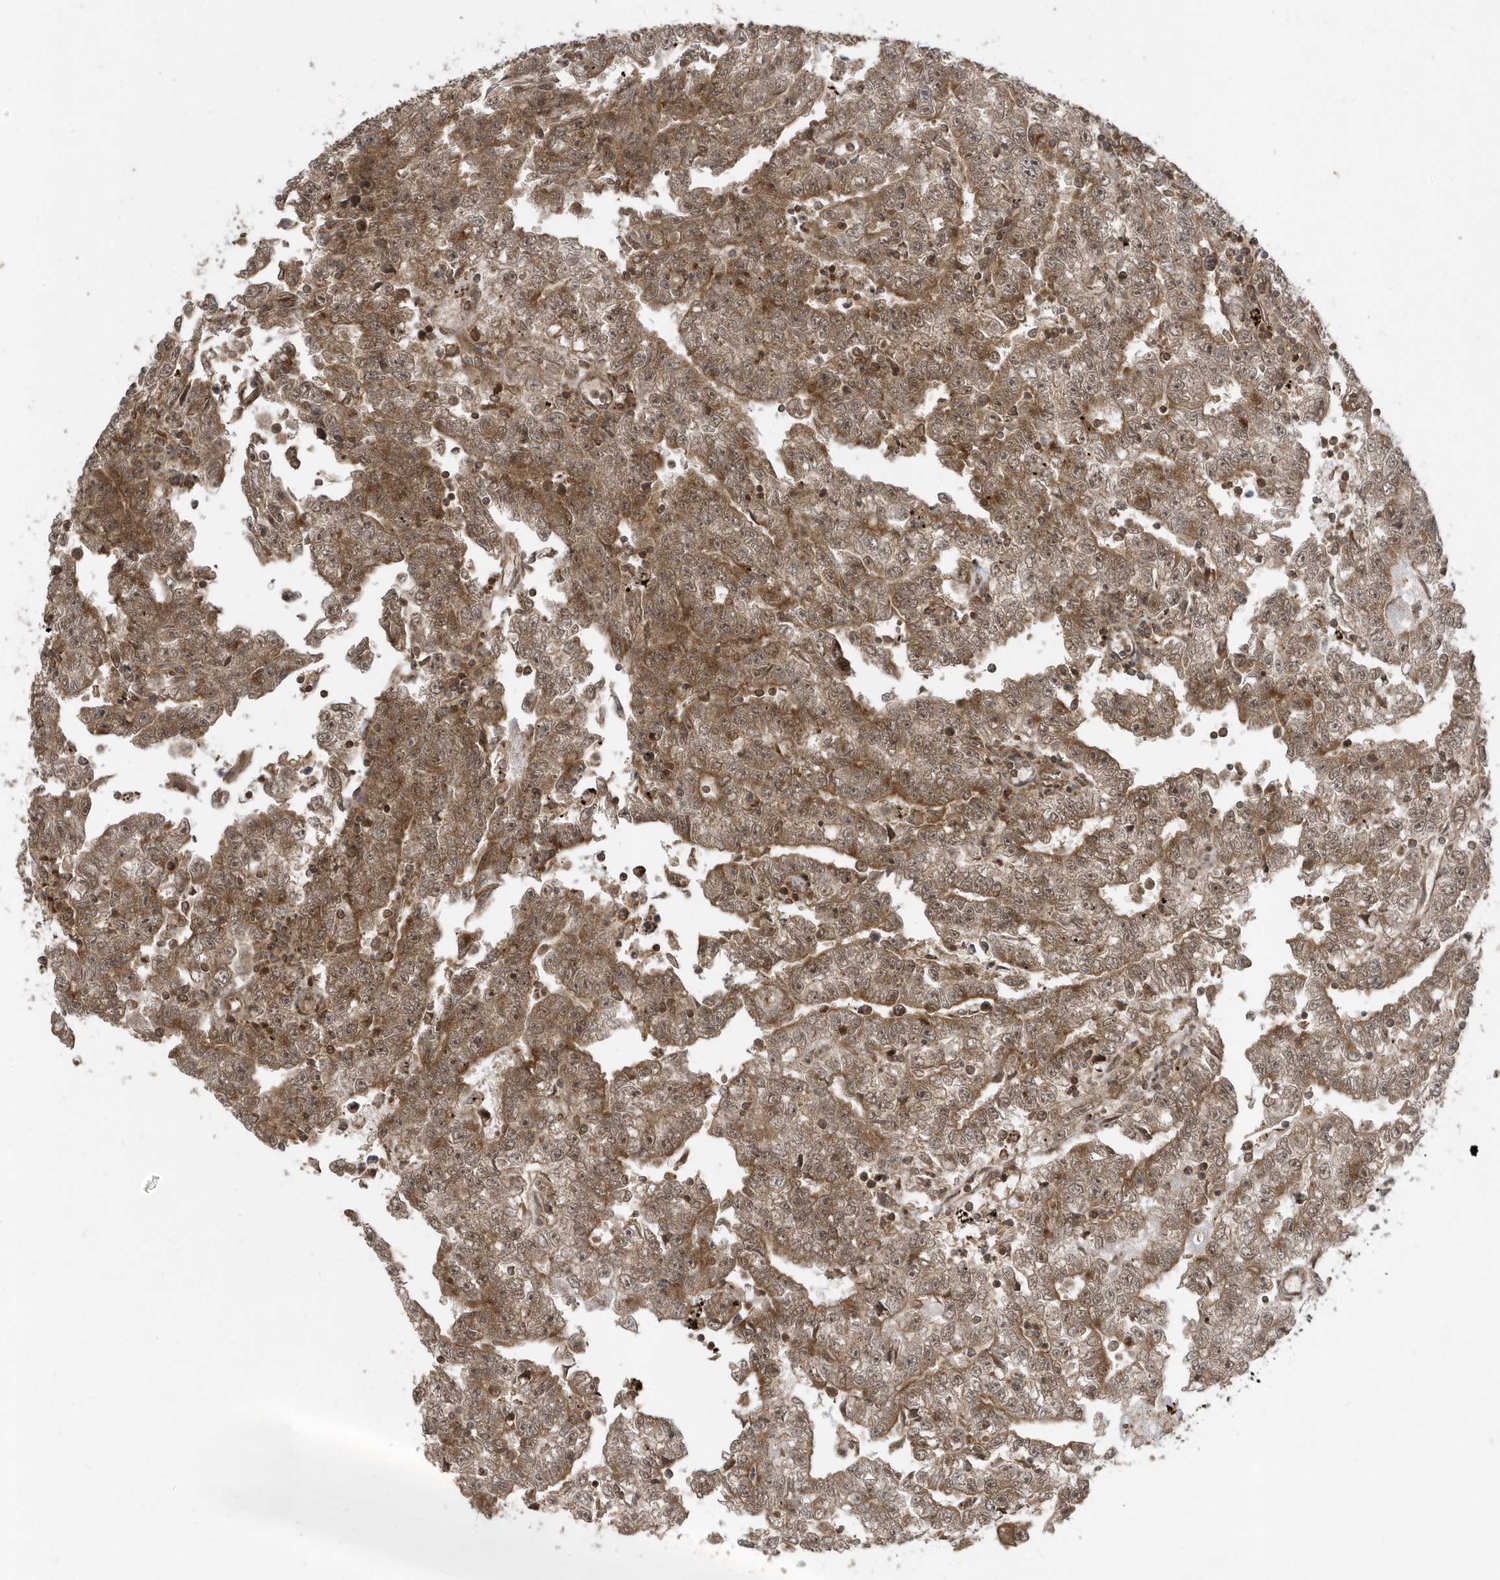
{"staining": {"intensity": "moderate", "quantity": ">75%", "location": "cytoplasmic/membranous"}, "tissue": "testis cancer", "cell_type": "Tumor cells", "image_type": "cancer", "snomed": [{"axis": "morphology", "description": "Carcinoma, Embryonal, NOS"}, {"axis": "topography", "description": "Testis"}], "caption": "High-magnification brightfield microscopy of embryonal carcinoma (testis) stained with DAB (3,3'-diaminobenzidine) (brown) and counterstained with hematoxylin (blue). tumor cells exhibit moderate cytoplasmic/membranous expression is identified in approximately>75% of cells.", "gene": "STAMBP", "patient": {"sex": "male", "age": 25}}